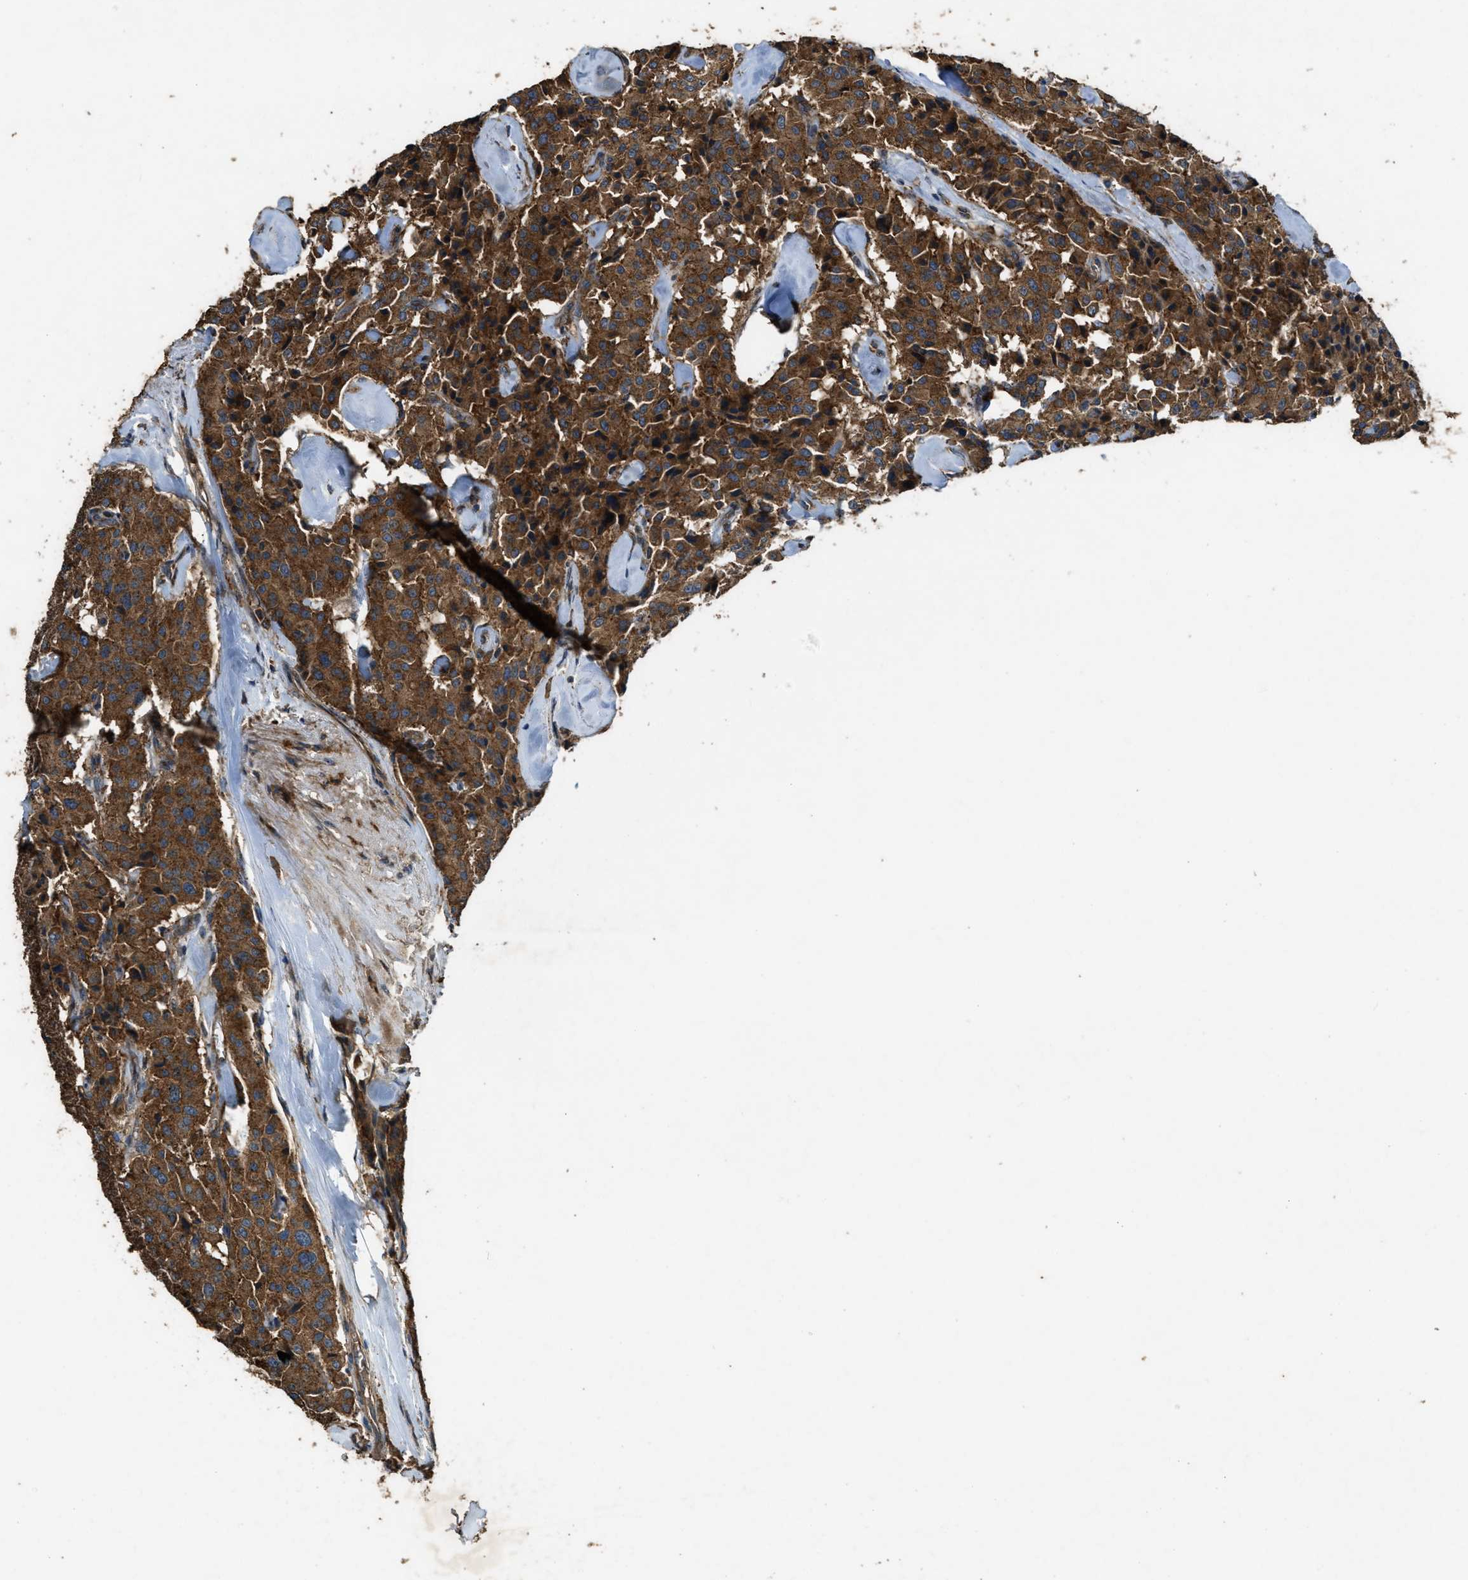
{"staining": {"intensity": "strong", "quantity": ">75%", "location": "cytoplasmic/membranous"}, "tissue": "carcinoid", "cell_type": "Tumor cells", "image_type": "cancer", "snomed": [{"axis": "morphology", "description": "Carcinoid, malignant, NOS"}, {"axis": "topography", "description": "Lung"}], "caption": "Human malignant carcinoid stained with a protein marker displays strong staining in tumor cells.", "gene": "MAP3K8", "patient": {"sex": "male", "age": 30}}